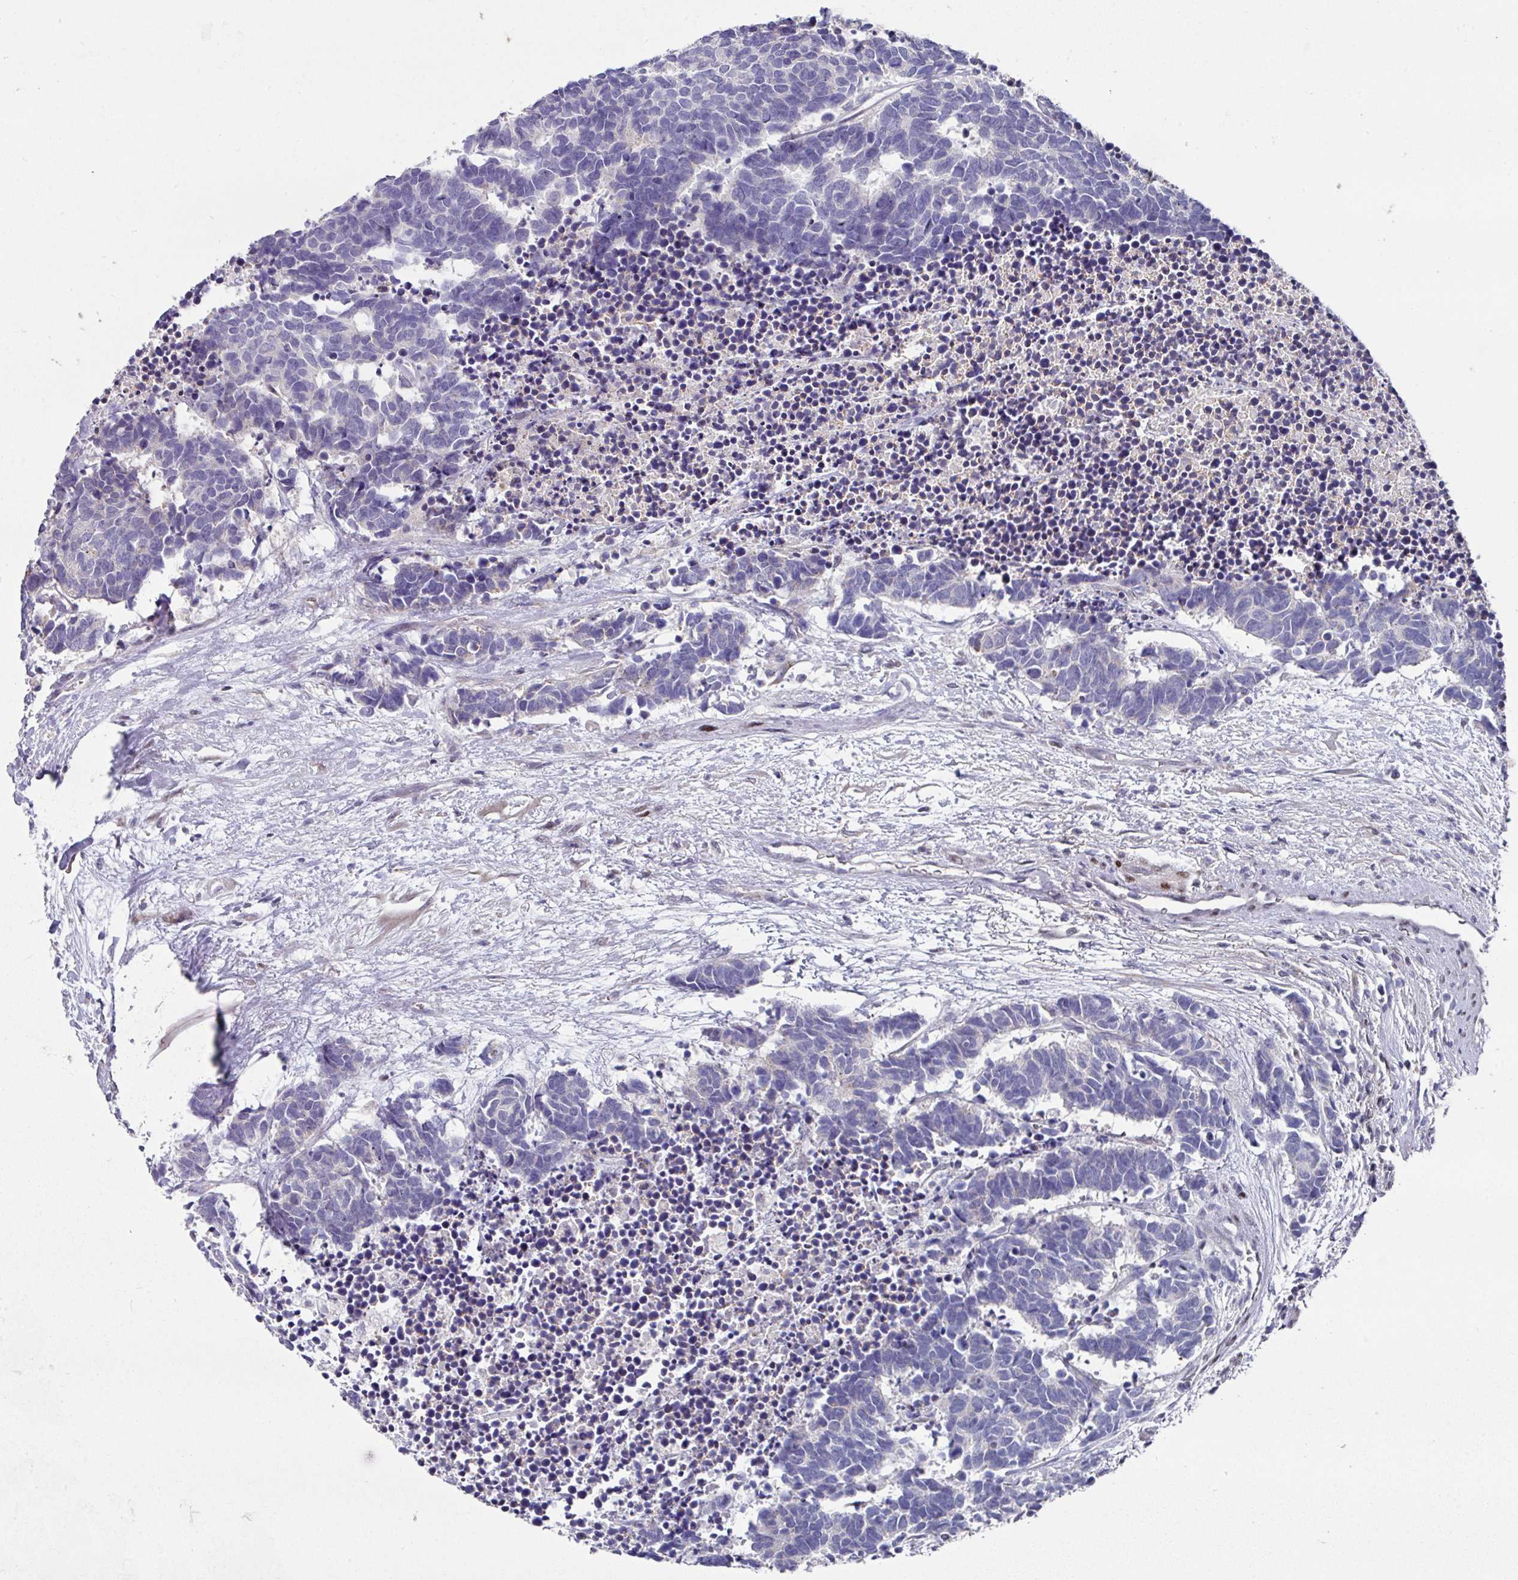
{"staining": {"intensity": "negative", "quantity": "none", "location": "none"}, "tissue": "carcinoid", "cell_type": "Tumor cells", "image_type": "cancer", "snomed": [{"axis": "morphology", "description": "Carcinoma, NOS"}, {"axis": "morphology", "description": "Carcinoid, malignant, NOS"}, {"axis": "topography", "description": "Urinary bladder"}], "caption": "Immunohistochemical staining of carcinoid exhibits no significant staining in tumor cells.", "gene": "CBX7", "patient": {"sex": "male", "age": 57}}